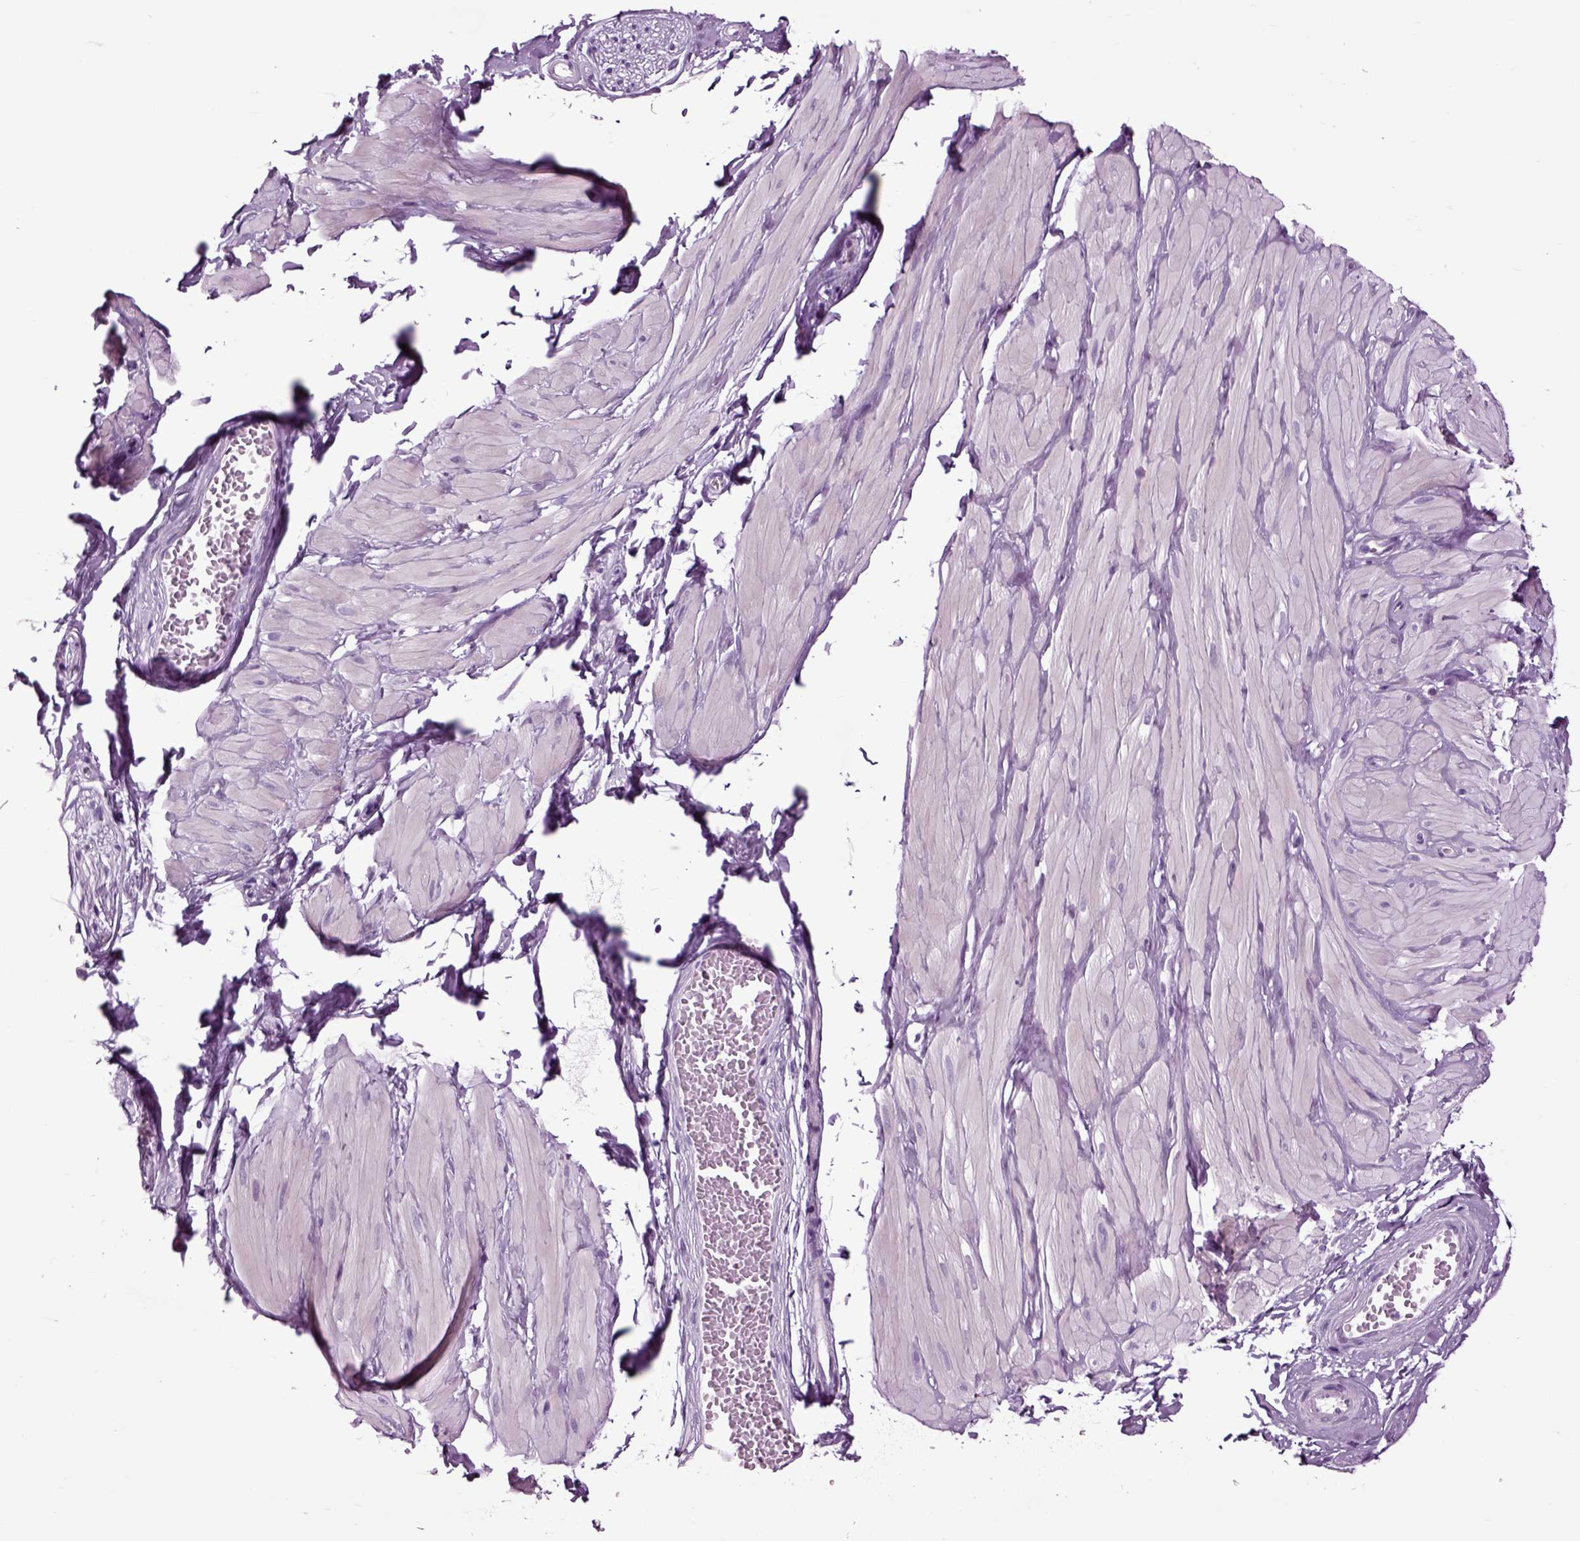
{"staining": {"intensity": "negative", "quantity": "none", "location": "none"}, "tissue": "adipose tissue", "cell_type": "Adipocytes", "image_type": "normal", "snomed": [{"axis": "morphology", "description": "Normal tissue, NOS"}, {"axis": "topography", "description": "Smooth muscle"}, {"axis": "topography", "description": "Peripheral nerve tissue"}], "caption": "Image shows no protein positivity in adipocytes of unremarkable adipose tissue. (IHC, brightfield microscopy, high magnification).", "gene": "ARHGAP11A", "patient": {"sex": "male", "age": 22}}